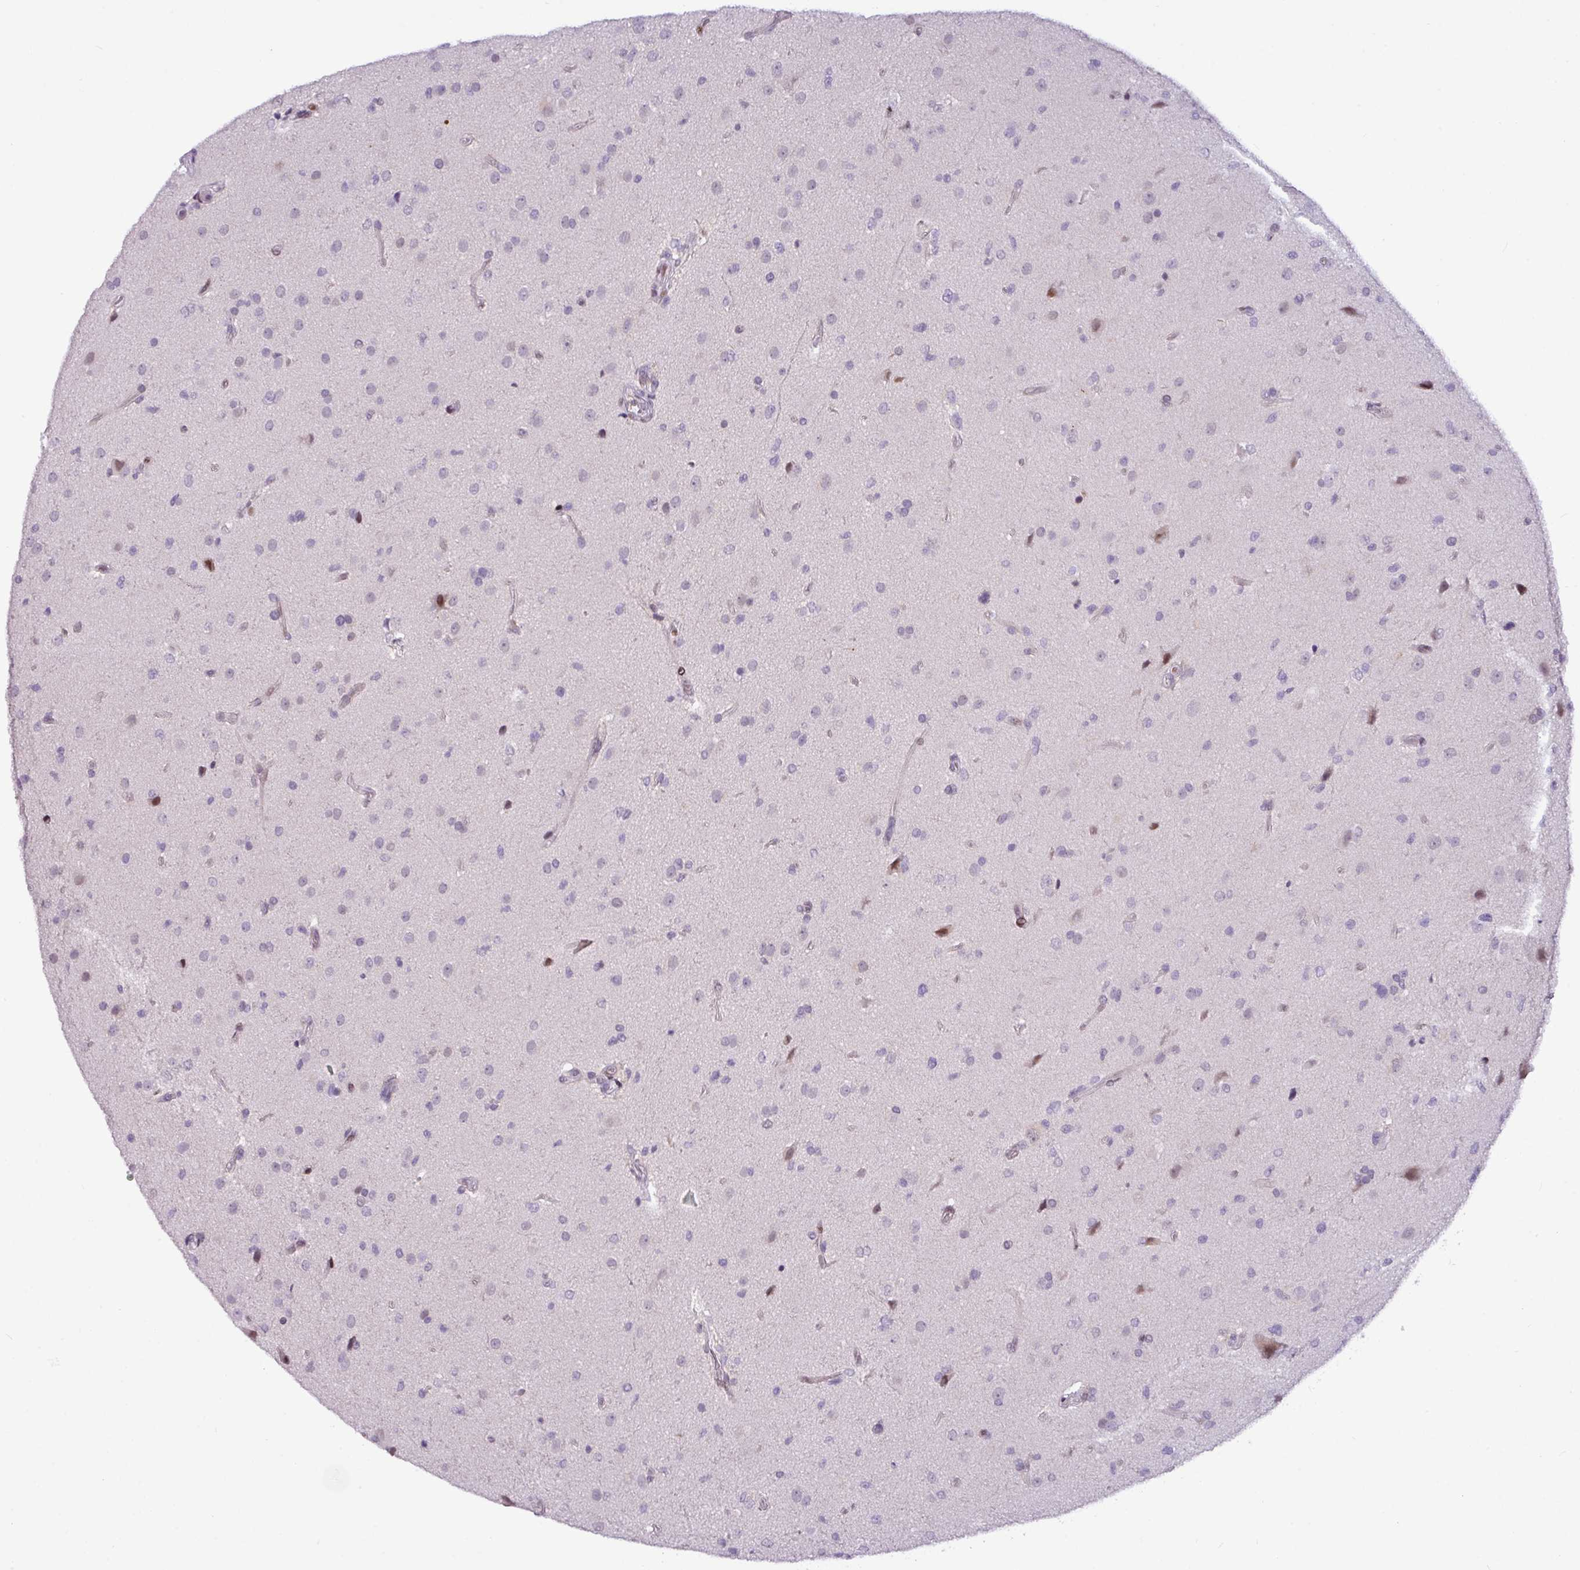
{"staining": {"intensity": "negative", "quantity": "none", "location": "none"}, "tissue": "glioma", "cell_type": "Tumor cells", "image_type": "cancer", "snomed": [{"axis": "morphology", "description": "Glioma, malignant, High grade"}, {"axis": "topography", "description": "Brain"}], "caption": "Immunohistochemistry of malignant glioma (high-grade) exhibits no positivity in tumor cells.", "gene": "SLC66A2", "patient": {"sex": "male", "age": 33}}